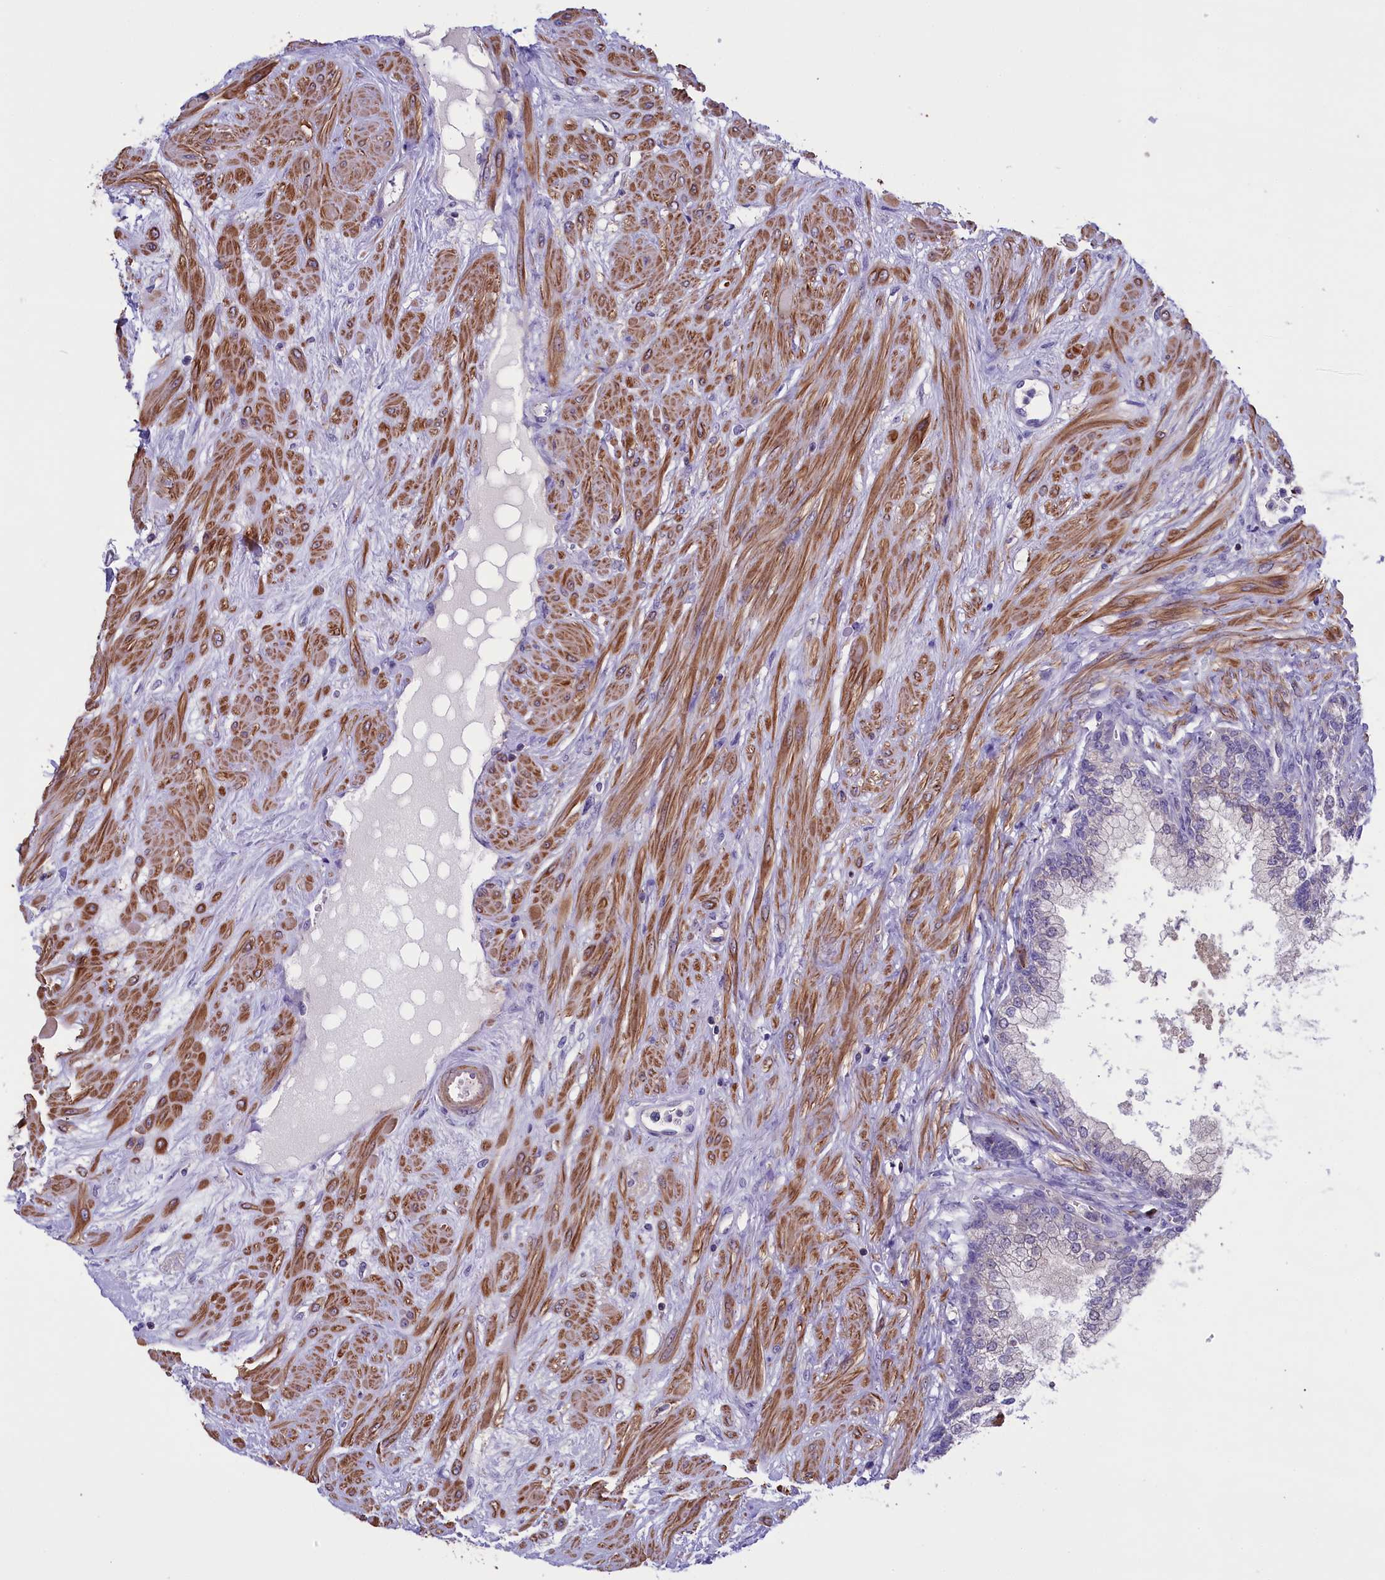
{"staining": {"intensity": "negative", "quantity": "none", "location": "none"}, "tissue": "prostate", "cell_type": "Glandular cells", "image_type": "normal", "snomed": [{"axis": "morphology", "description": "Normal tissue, NOS"}, {"axis": "topography", "description": "Prostate"}], "caption": "DAB (3,3'-diaminobenzidine) immunohistochemical staining of normal prostate demonstrates no significant positivity in glandular cells. Brightfield microscopy of immunohistochemistry stained with DAB (brown) and hematoxylin (blue), captured at high magnification.", "gene": "HEATR3", "patient": {"sex": "male", "age": 60}}